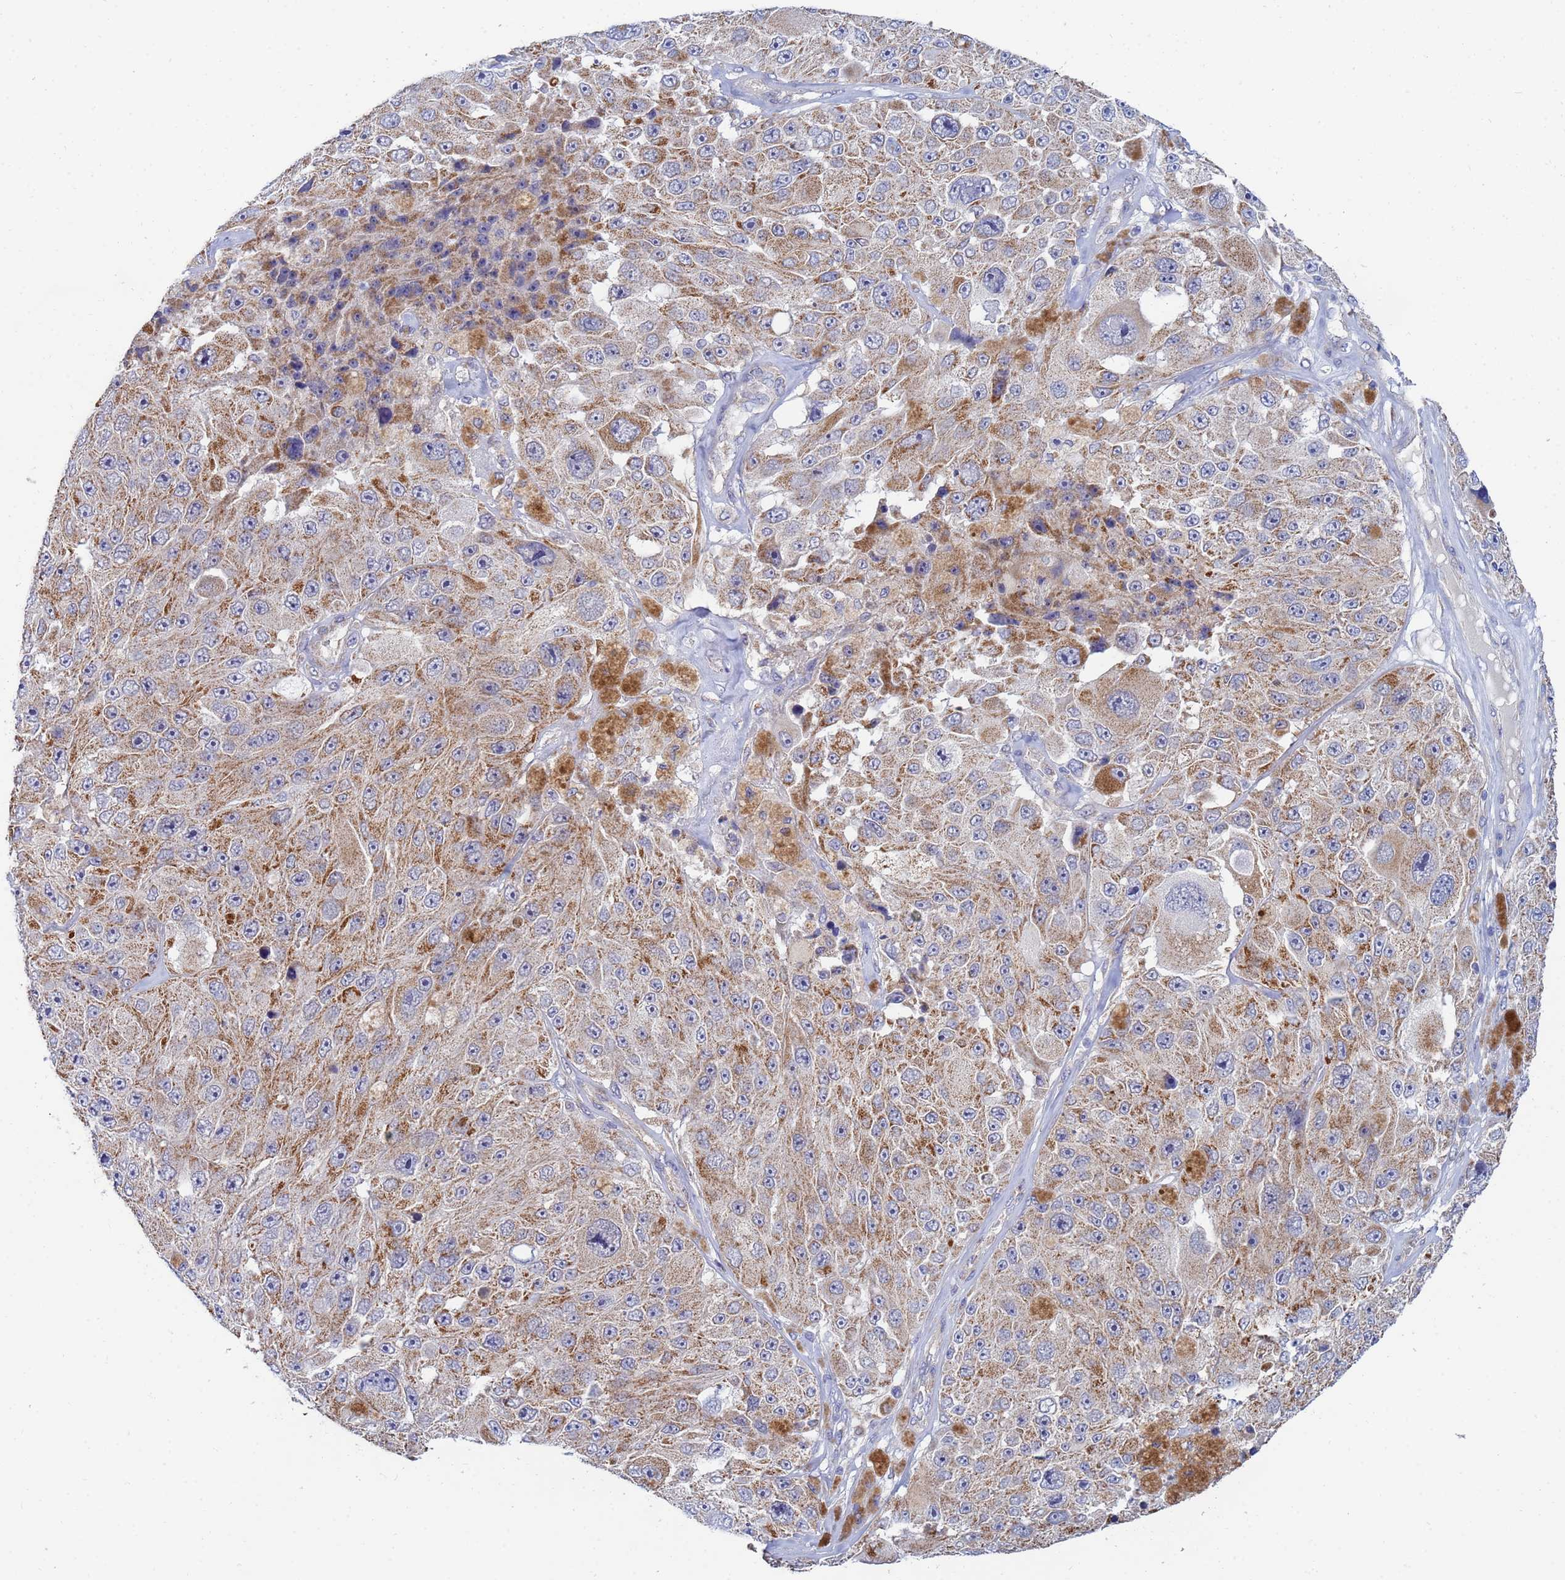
{"staining": {"intensity": "weak", "quantity": ">75%", "location": "cytoplasmic/membranous"}, "tissue": "melanoma", "cell_type": "Tumor cells", "image_type": "cancer", "snomed": [{"axis": "morphology", "description": "Malignant melanoma, Metastatic site"}, {"axis": "topography", "description": "Lymph node"}], "caption": "Brown immunohistochemical staining in human malignant melanoma (metastatic site) exhibits weak cytoplasmic/membranous positivity in about >75% of tumor cells.", "gene": "SDR39U1", "patient": {"sex": "male", "age": 62}}